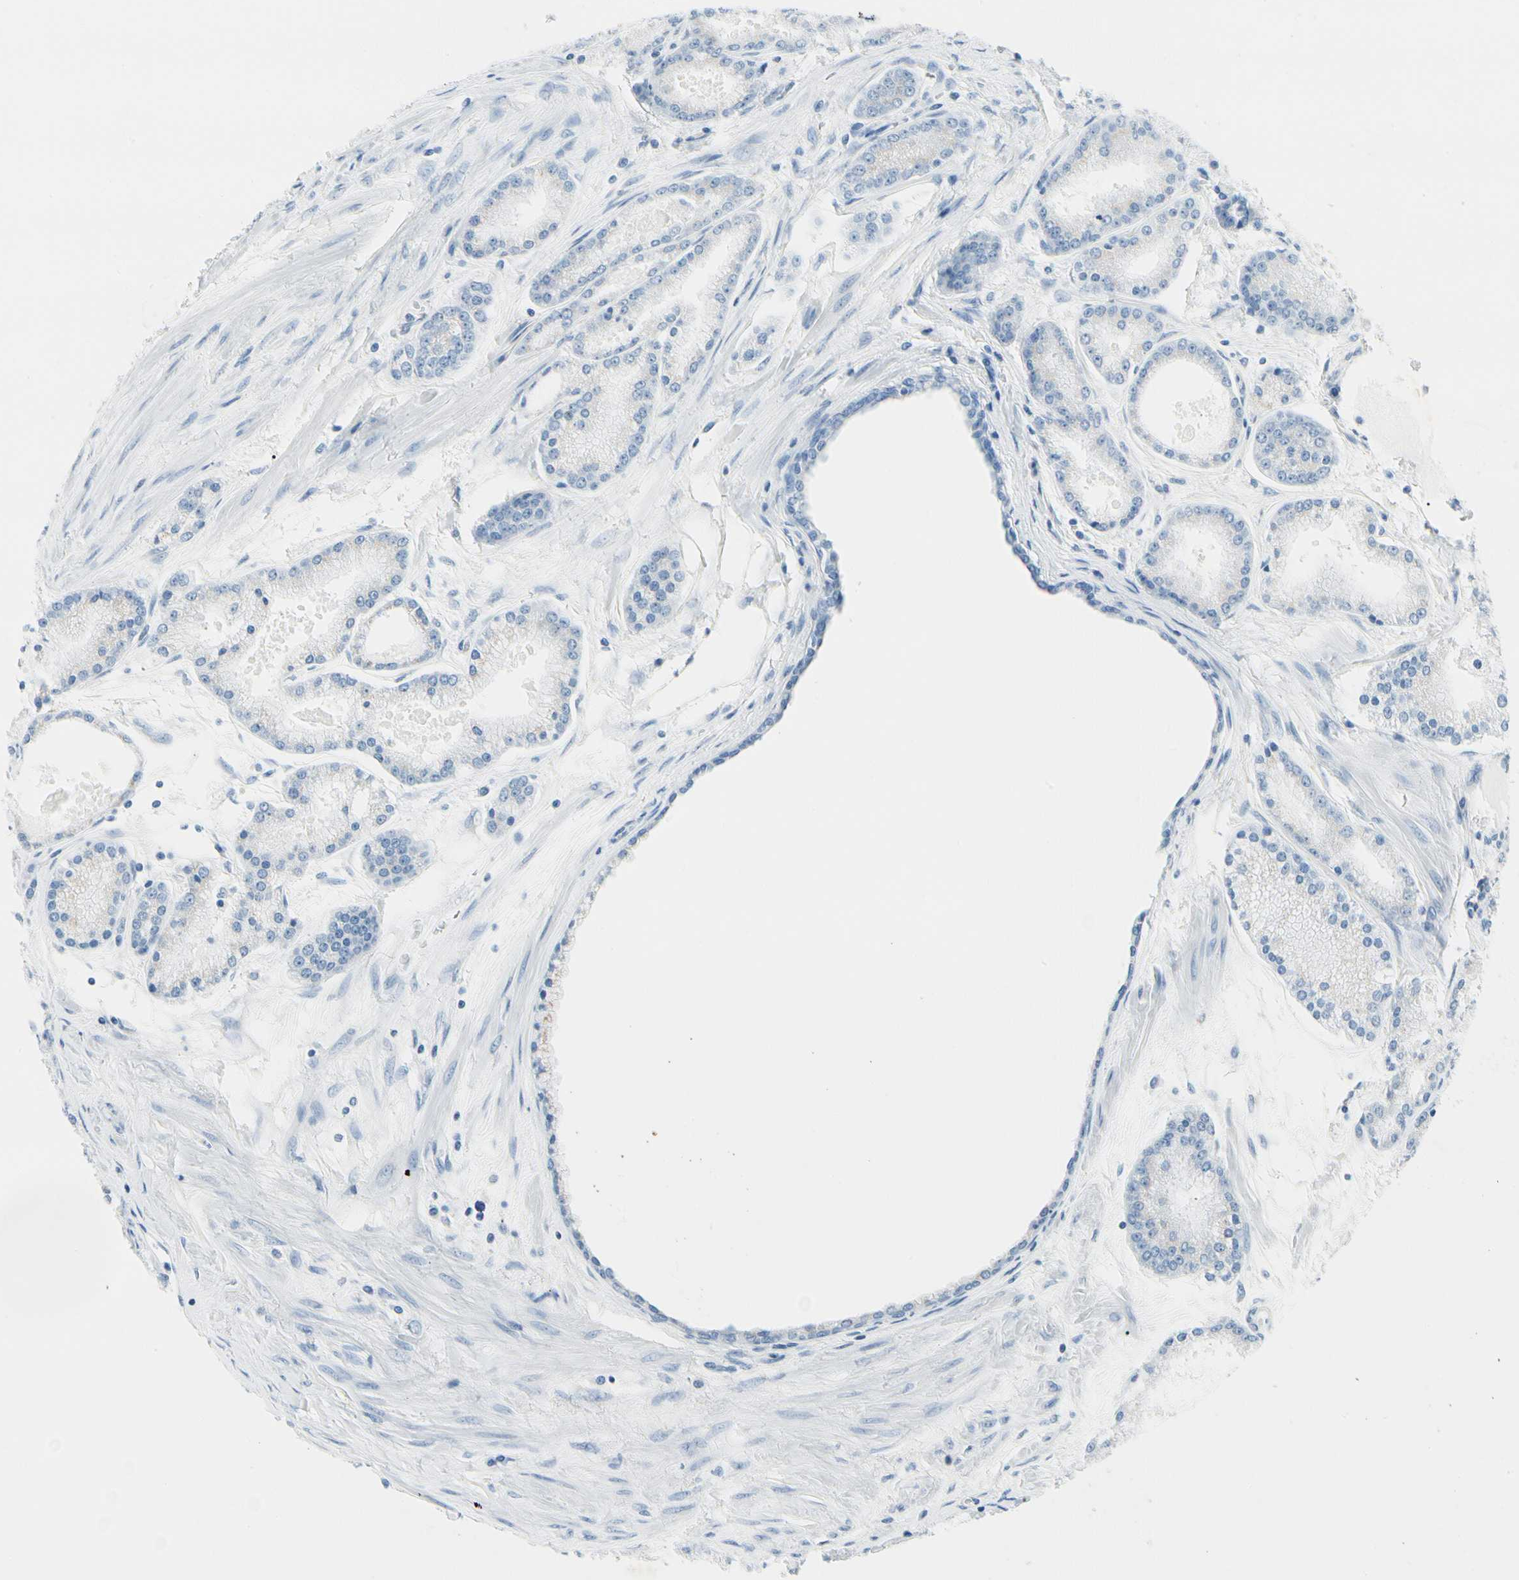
{"staining": {"intensity": "weak", "quantity": "<25%", "location": "cytoplasmic/membranous"}, "tissue": "prostate cancer", "cell_type": "Tumor cells", "image_type": "cancer", "snomed": [{"axis": "morphology", "description": "Adenocarcinoma, High grade"}, {"axis": "topography", "description": "Prostate"}], "caption": "A high-resolution micrograph shows immunohistochemistry (IHC) staining of prostate cancer, which displays no significant positivity in tumor cells.", "gene": "ABCA3", "patient": {"sex": "male", "age": 61}}